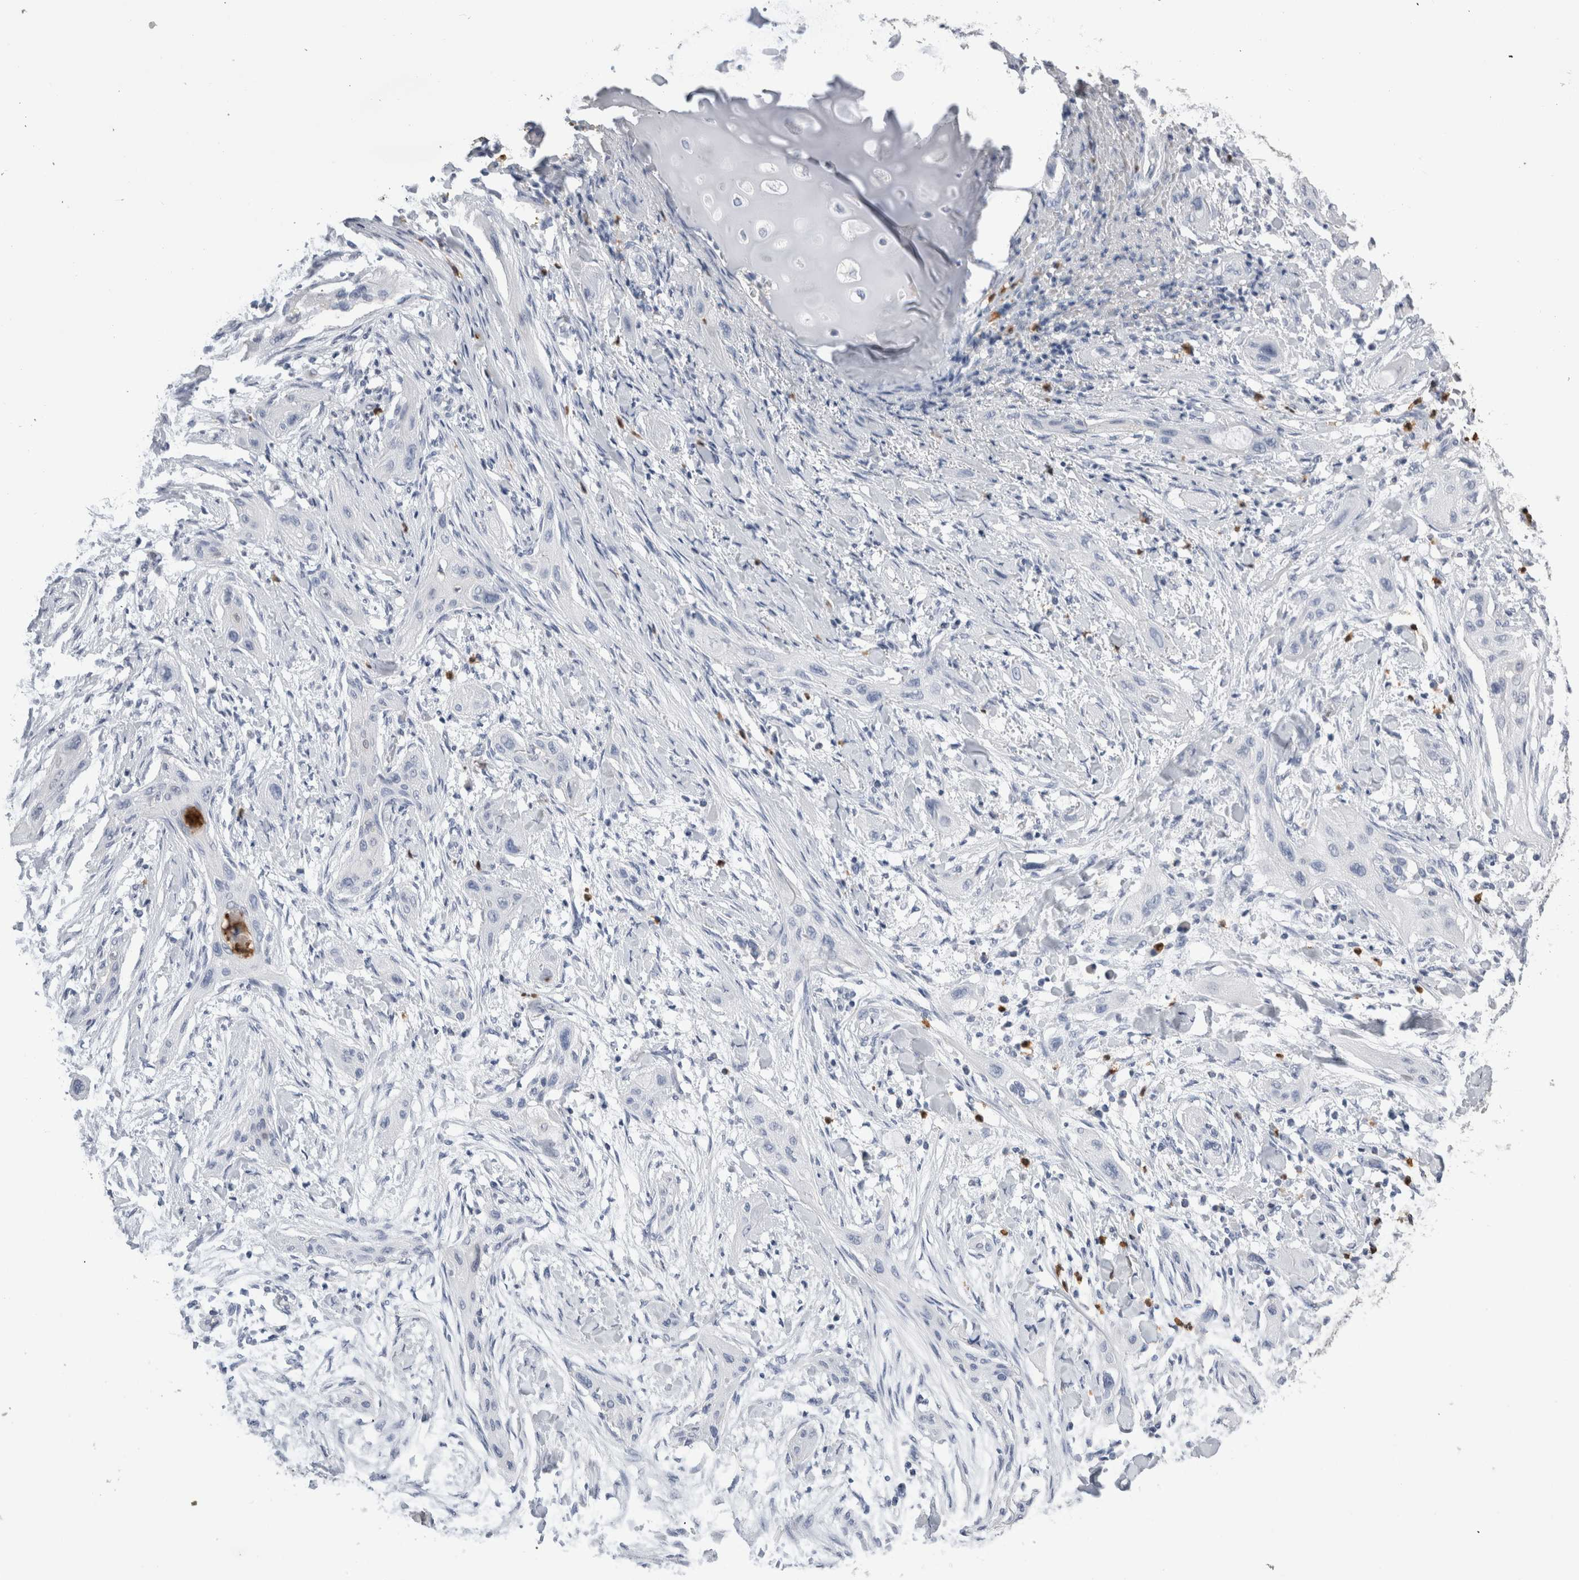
{"staining": {"intensity": "negative", "quantity": "none", "location": "none"}, "tissue": "lung cancer", "cell_type": "Tumor cells", "image_type": "cancer", "snomed": [{"axis": "morphology", "description": "Squamous cell carcinoma, NOS"}, {"axis": "topography", "description": "Lung"}], "caption": "High power microscopy histopathology image of an IHC micrograph of lung squamous cell carcinoma, revealing no significant staining in tumor cells.", "gene": "S100A12", "patient": {"sex": "female", "age": 47}}